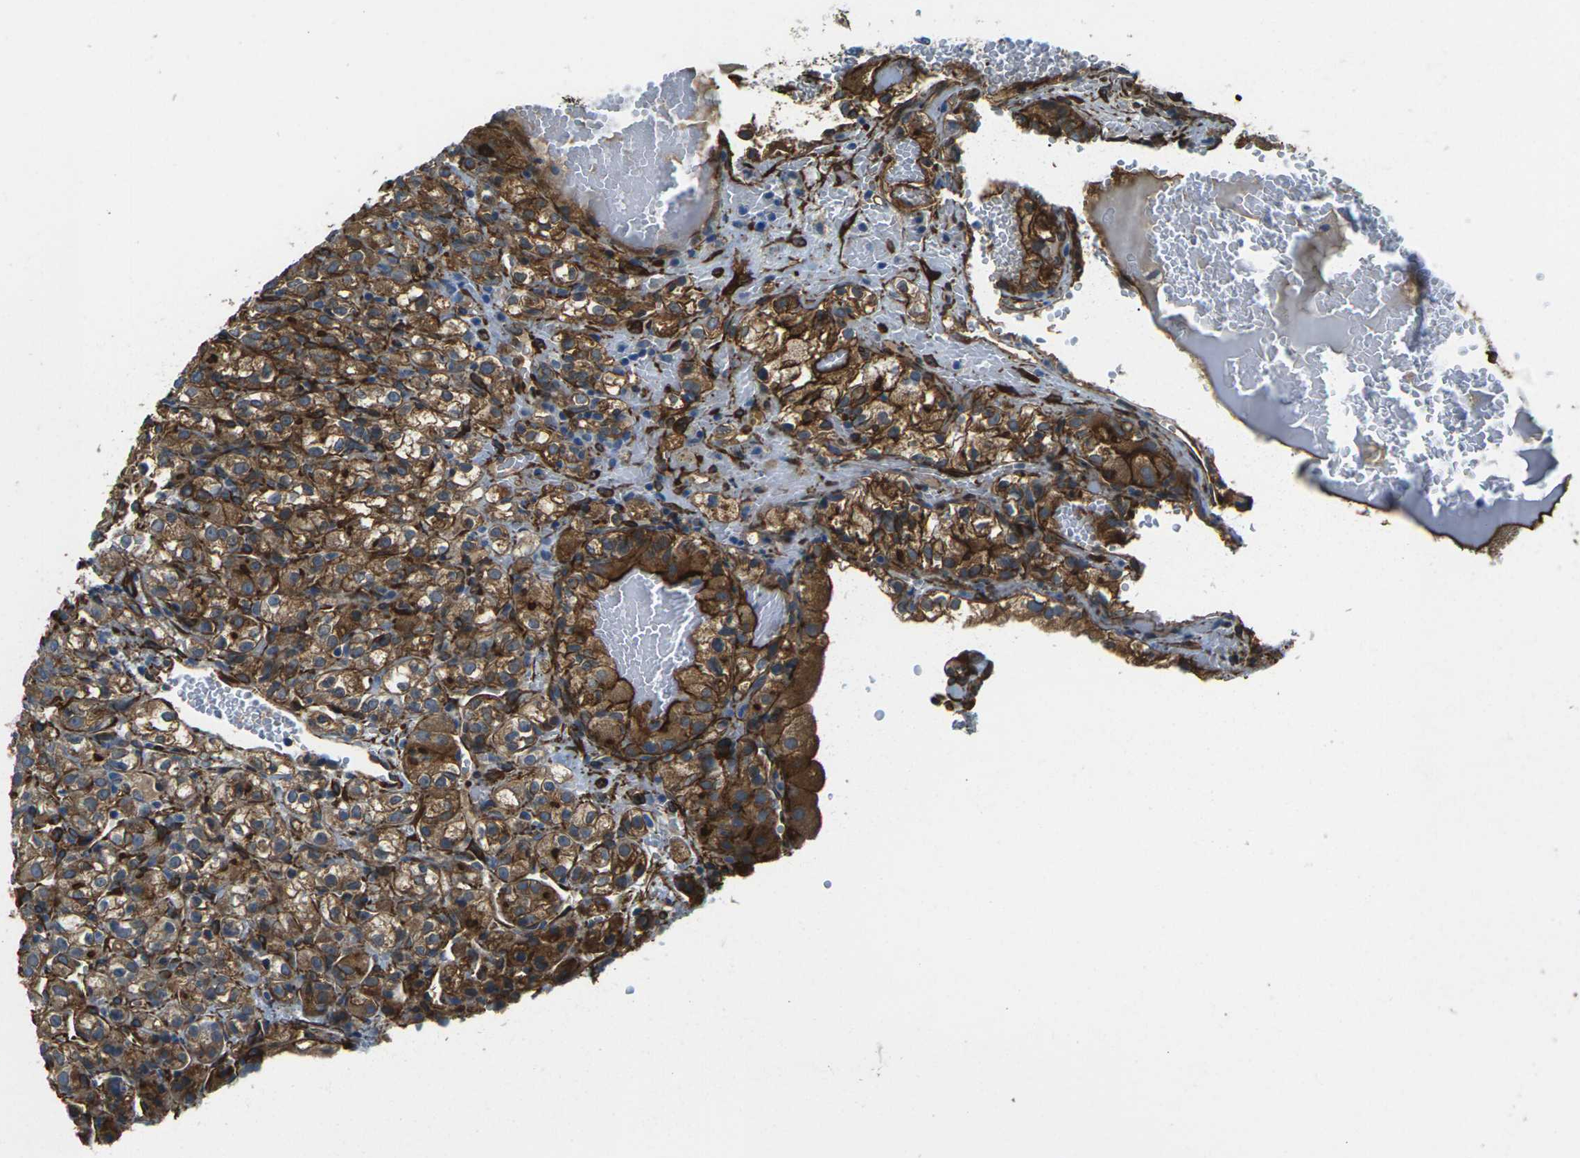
{"staining": {"intensity": "strong", "quantity": ">75%", "location": "cytoplasmic/membranous"}, "tissue": "renal cancer", "cell_type": "Tumor cells", "image_type": "cancer", "snomed": [{"axis": "morphology", "description": "Normal tissue, NOS"}, {"axis": "morphology", "description": "Adenocarcinoma, NOS"}, {"axis": "topography", "description": "Kidney"}], "caption": "Immunohistochemical staining of renal cancer exhibits high levels of strong cytoplasmic/membranous protein expression in about >75% of tumor cells.", "gene": "GRAMD1C", "patient": {"sex": "male", "age": 61}}